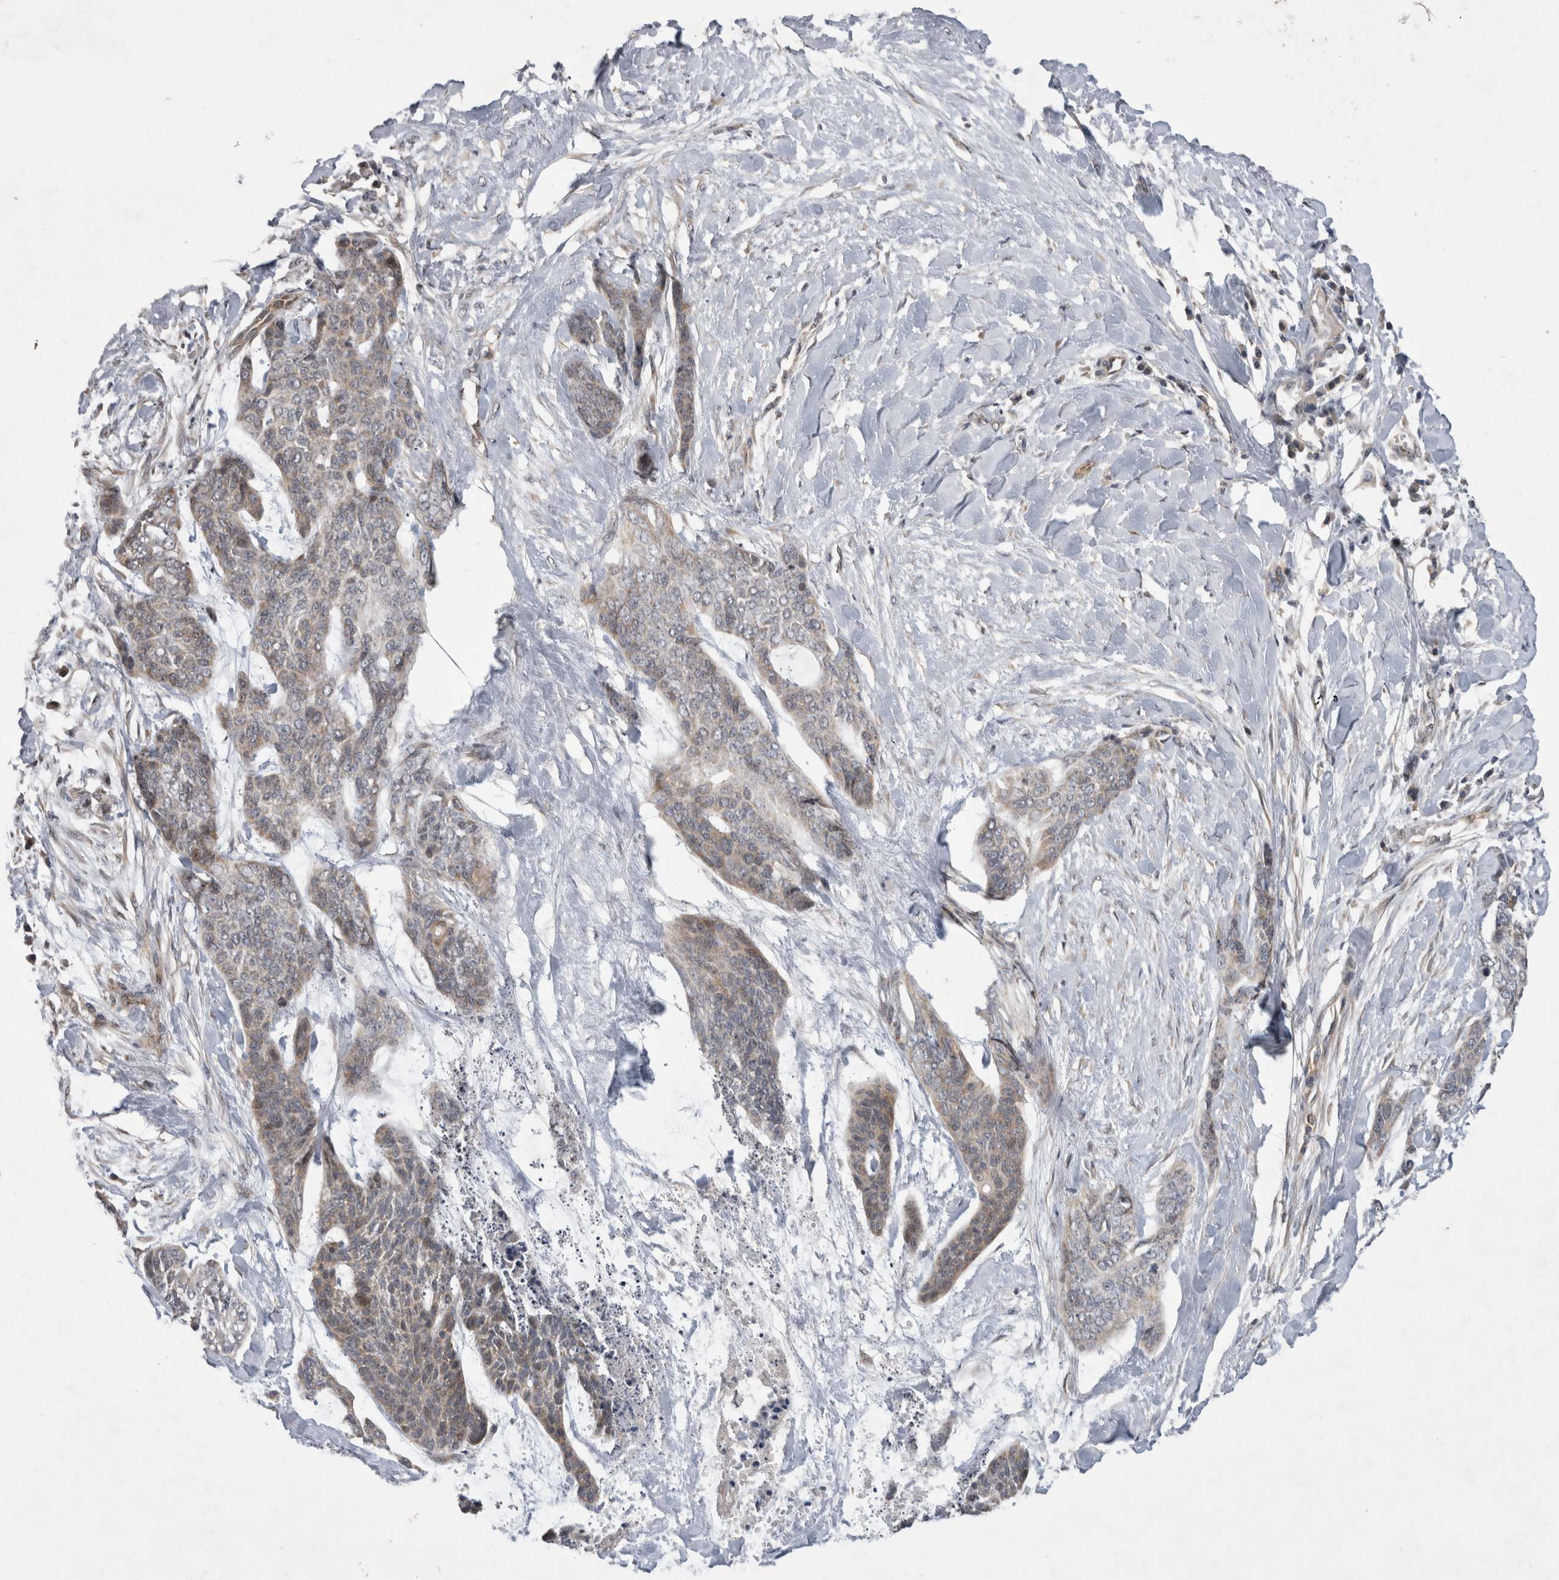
{"staining": {"intensity": "weak", "quantity": "<25%", "location": "cytoplasmic/membranous"}, "tissue": "skin cancer", "cell_type": "Tumor cells", "image_type": "cancer", "snomed": [{"axis": "morphology", "description": "Basal cell carcinoma"}, {"axis": "topography", "description": "Skin"}], "caption": "An immunohistochemistry (IHC) photomicrograph of skin basal cell carcinoma is shown. There is no staining in tumor cells of skin basal cell carcinoma.", "gene": "KCNIP1", "patient": {"sex": "female", "age": 64}}